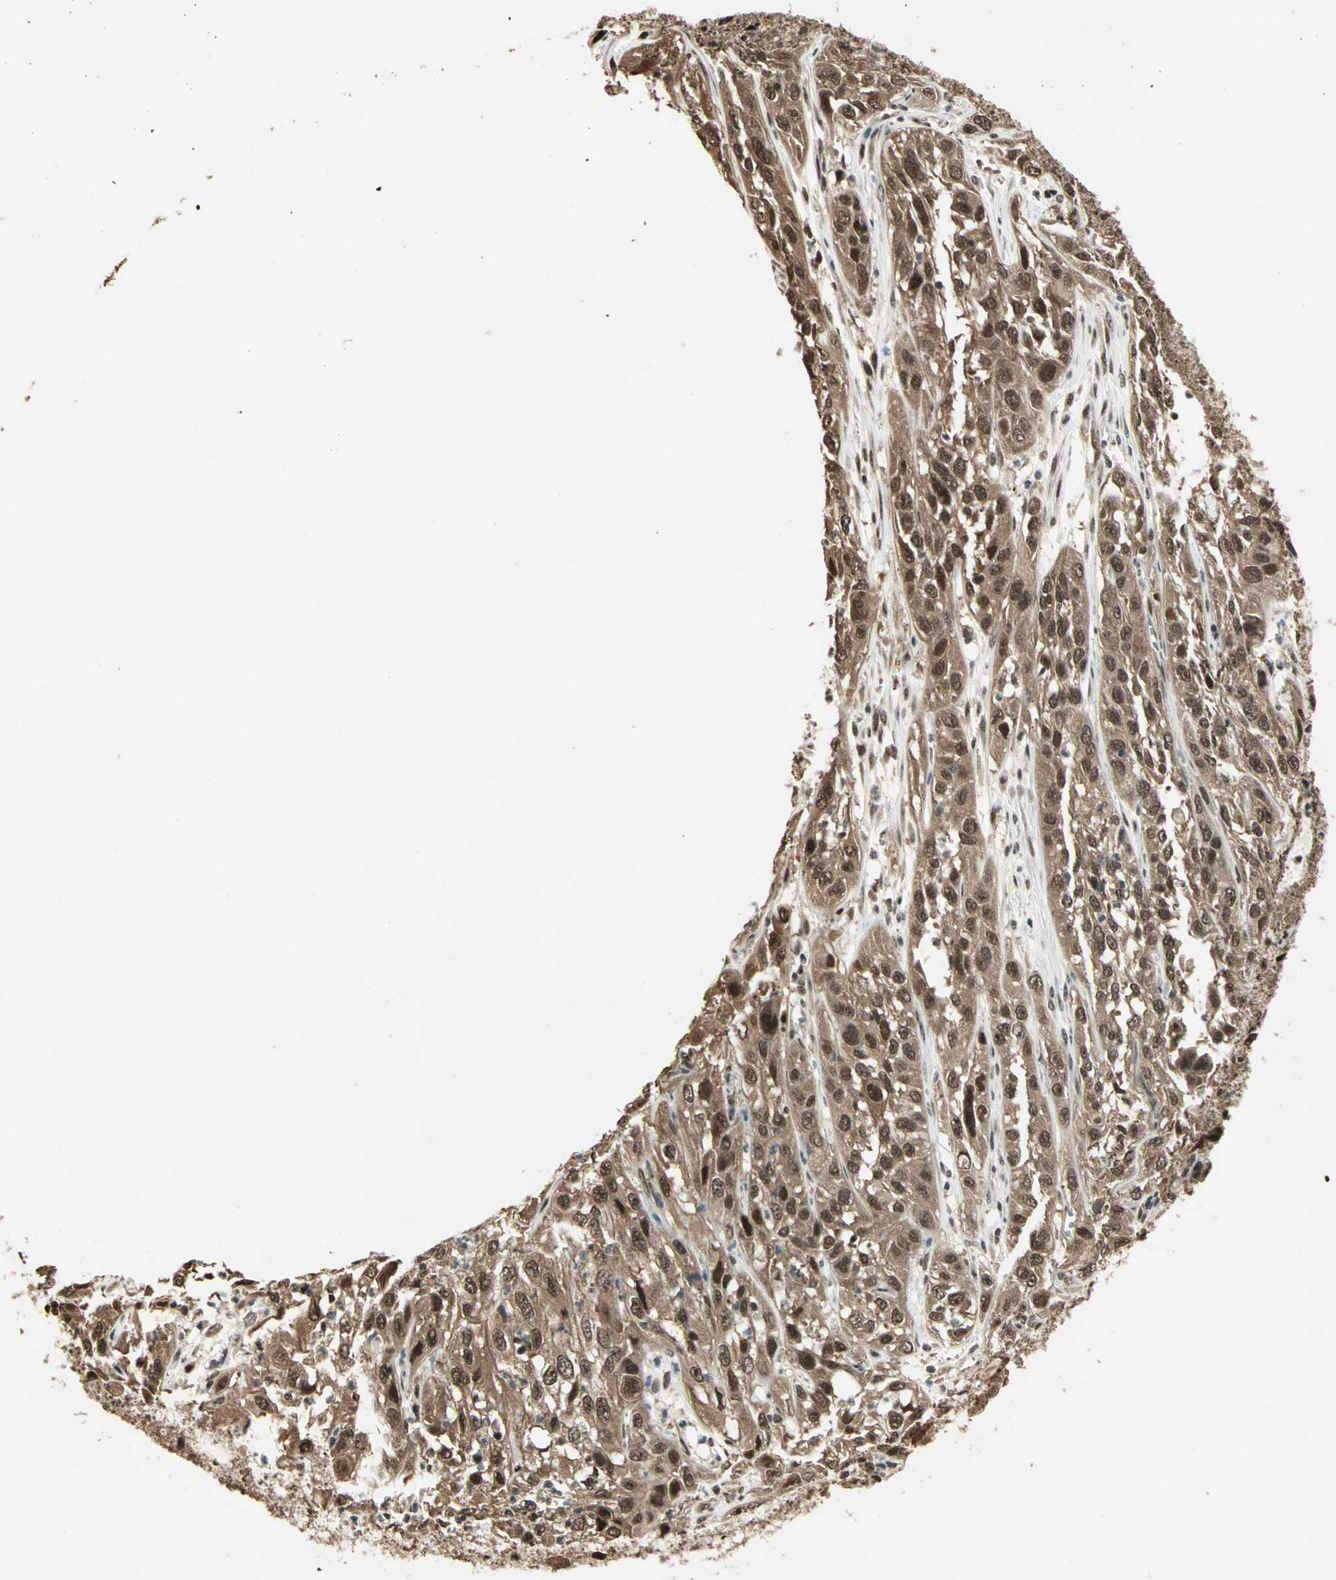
{"staining": {"intensity": "strong", "quantity": ">75%", "location": "nuclear"}, "tissue": "cervical cancer", "cell_type": "Tumor cells", "image_type": "cancer", "snomed": [{"axis": "morphology", "description": "Squamous cell carcinoma, NOS"}, {"axis": "topography", "description": "Cervix"}], "caption": "The image demonstrates immunohistochemical staining of cervical cancer. There is strong nuclear expression is identified in approximately >75% of tumor cells.", "gene": "ZNF44", "patient": {"sex": "female", "age": 32}}